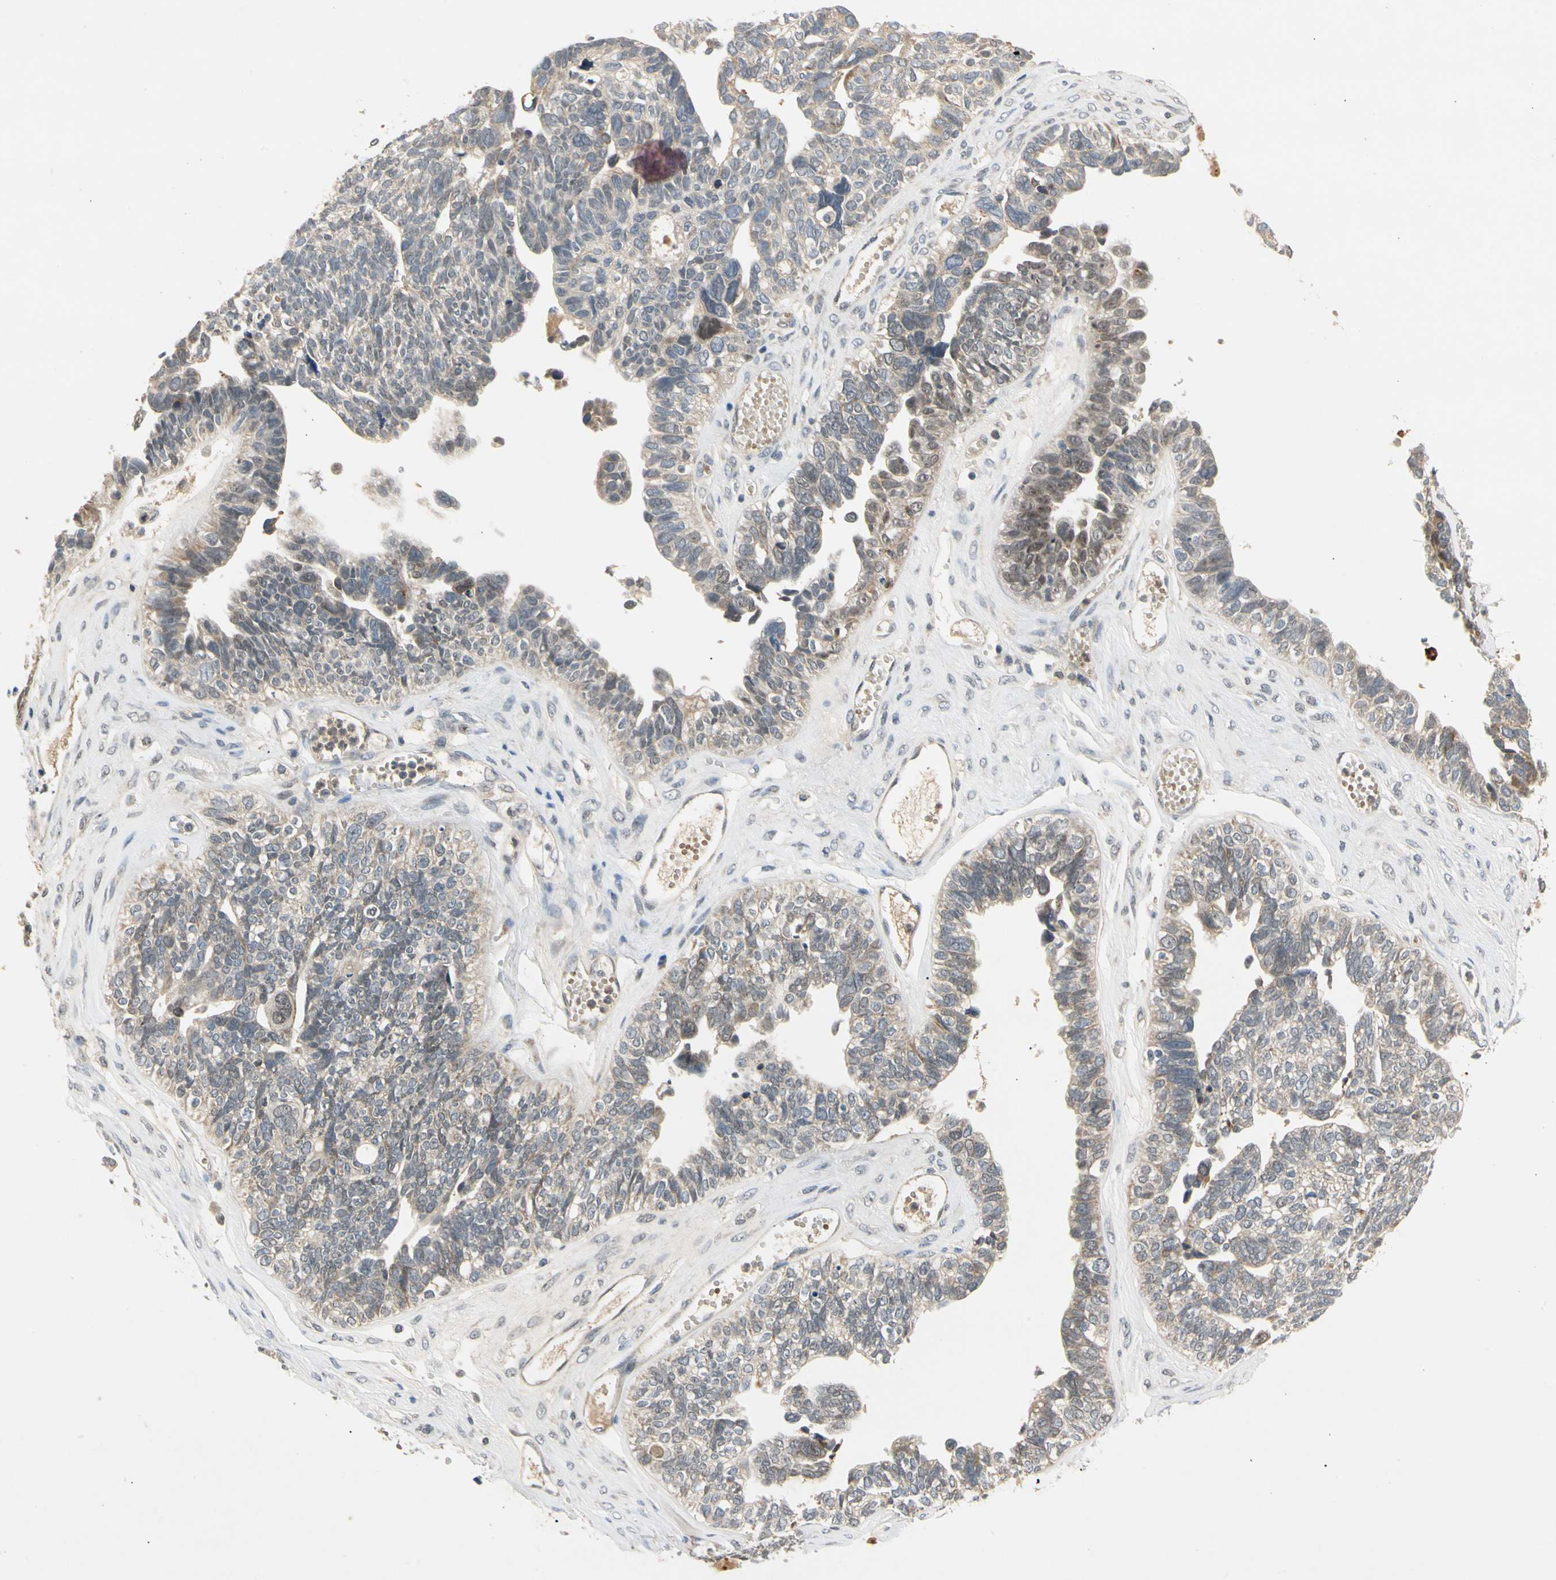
{"staining": {"intensity": "weak", "quantity": ">75%", "location": "cytoplasmic/membranous"}, "tissue": "ovarian cancer", "cell_type": "Tumor cells", "image_type": "cancer", "snomed": [{"axis": "morphology", "description": "Cystadenocarcinoma, serous, NOS"}, {"axis": "topography", "description": "Ovary"}], "caption": "IHC of ovarian cancer (serous cystadenocarcinoma) exhibits low levels of weak cytoplasmic/membranous positivity in about >75% of tumor cells.", "gene": "RIOX2", "patient": {"sex": "female", "age": 79}}